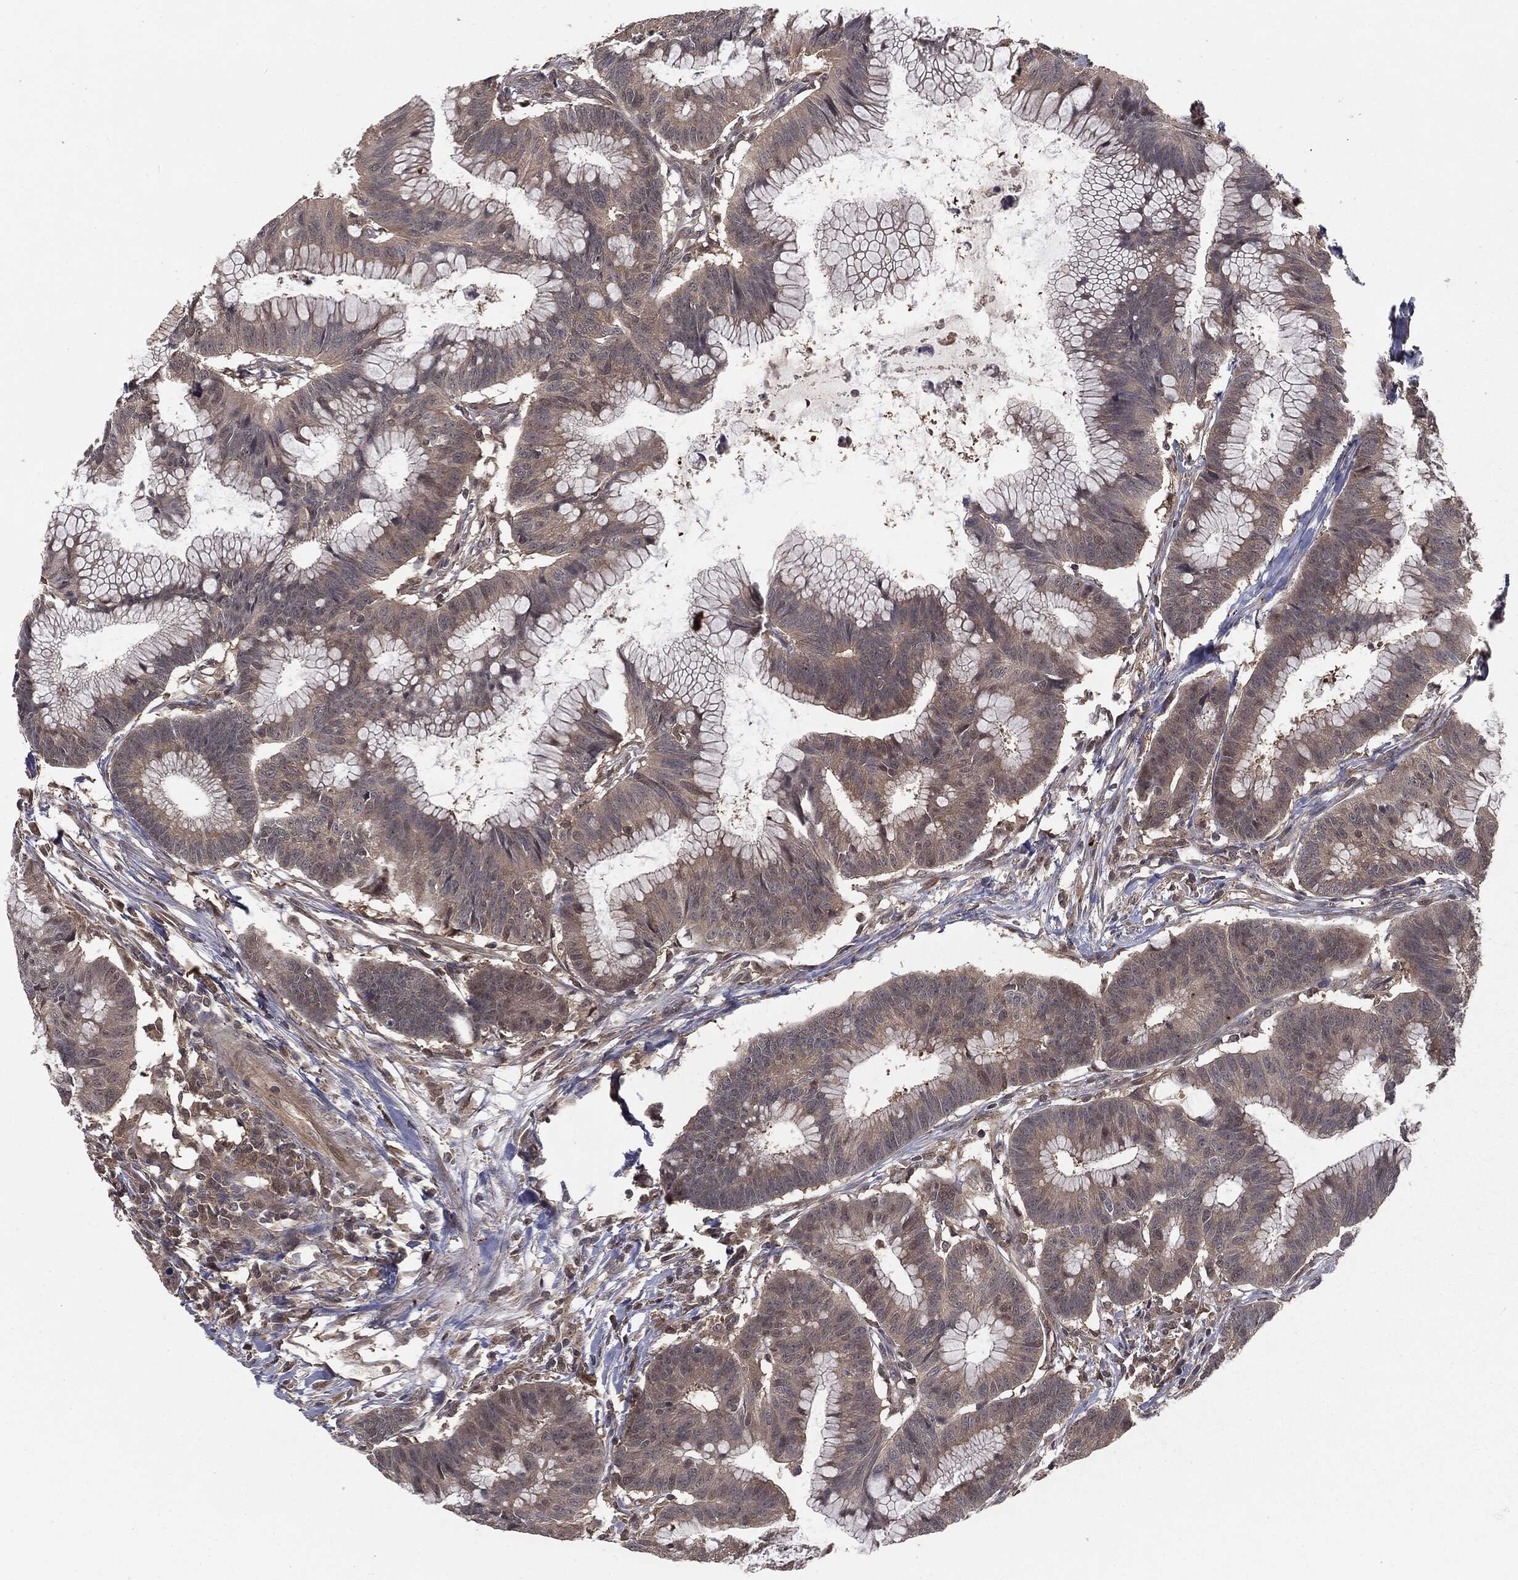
{"staining": {"intensity": "weak", "quantity": ">75%", "location": "cytoplasmic/membranous,nuclear"}, "tissue": "colorectal cancer", "cell_type": "Tumor cells", "image_type": "cancer", "snomed": [{"axis": "morphology", "description": "Adenocarcinoma, NOS"}, {"axis": "topography", "description": "Colon"}], "caption": "Tumor cells exhibit low levels of weak cytoplasmic/membranous and nuclear expression in approximately >75% of cells in human colorectal cancer.", "gene": "FBXO7", "patient": {"sex": "female", "age": 78}}